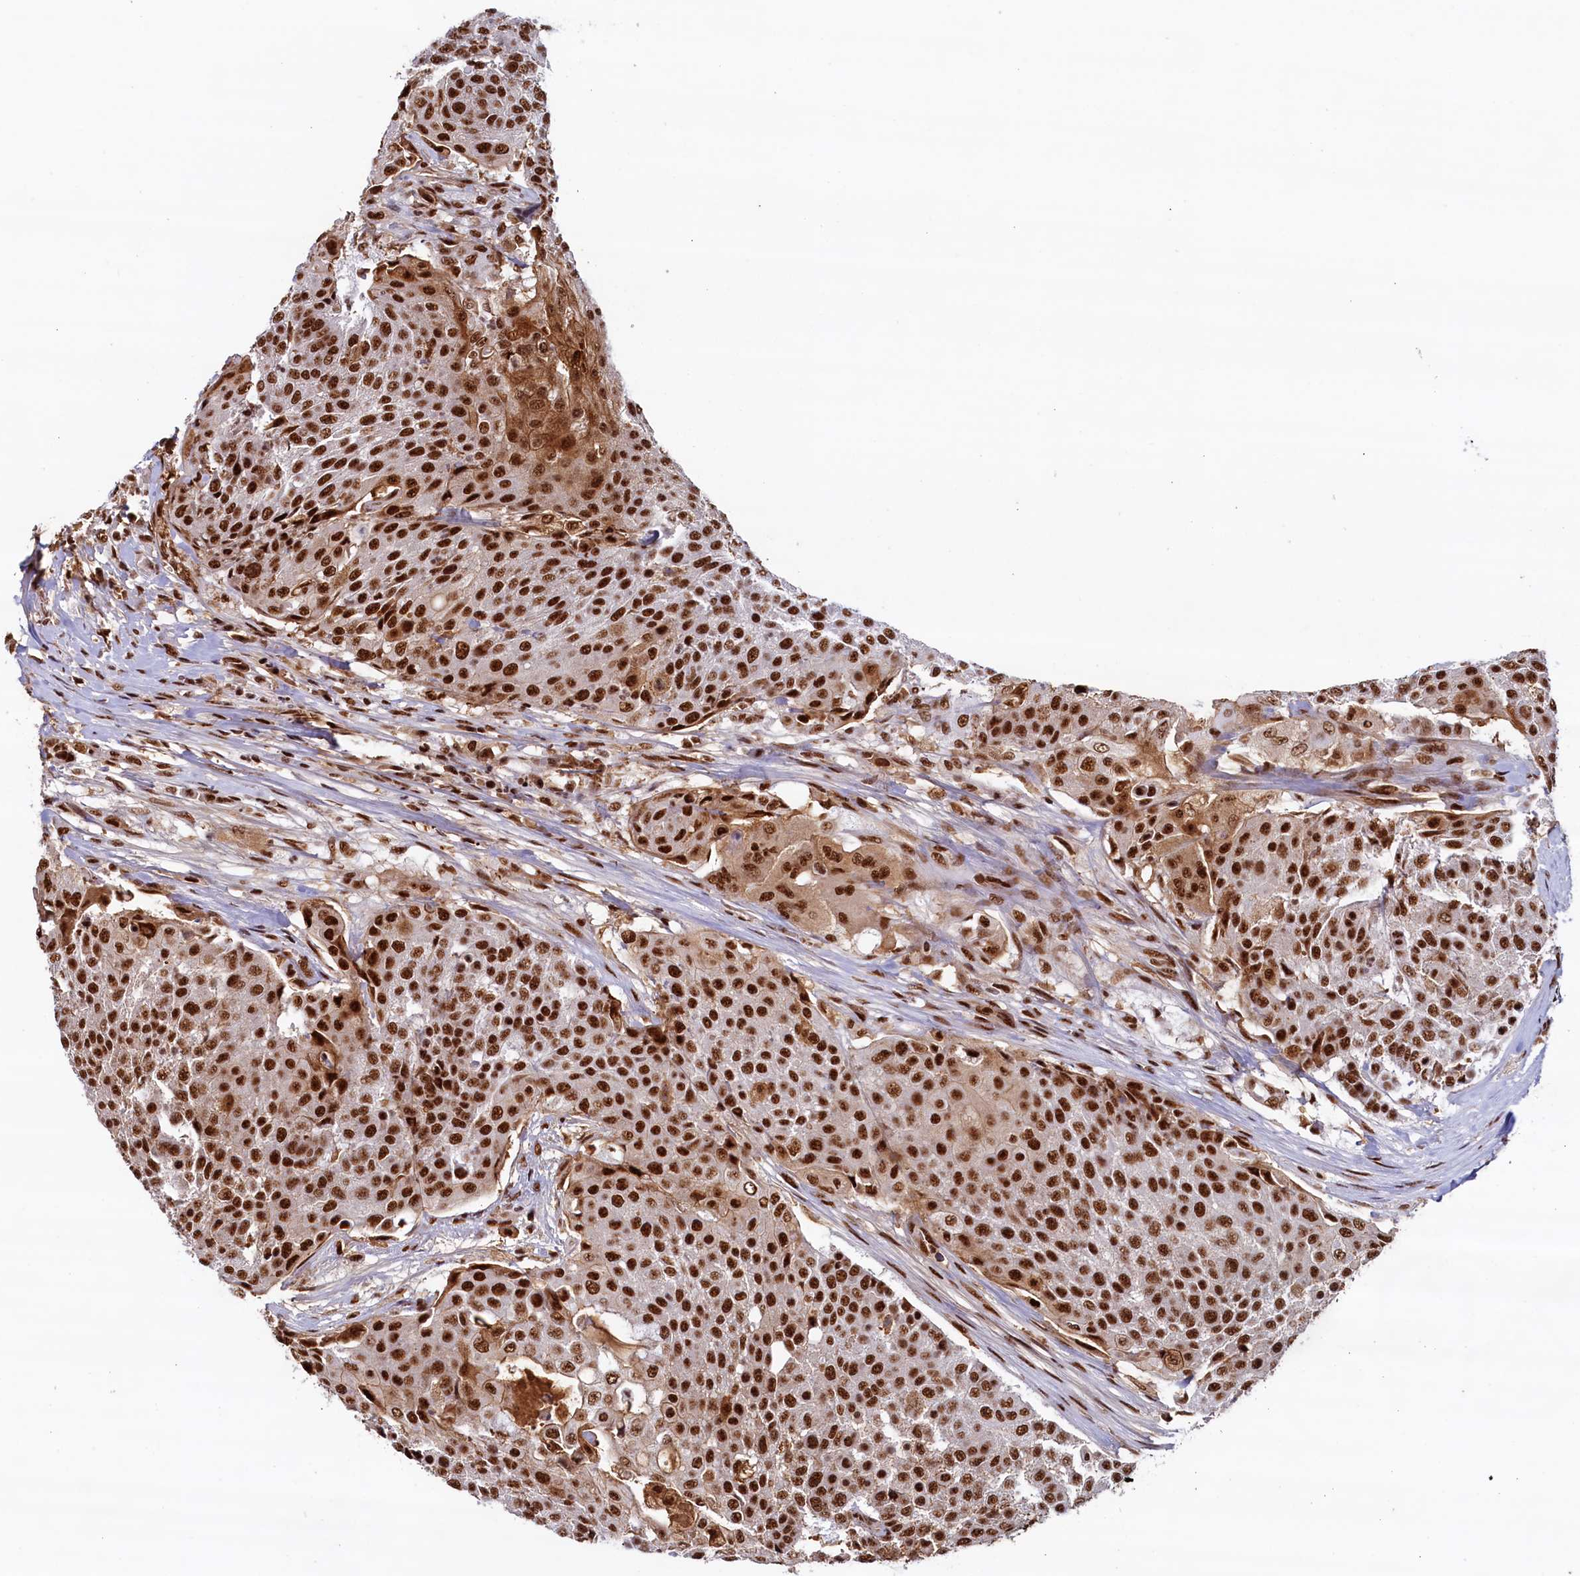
{"staining": {"intensity": "strong", "quantity": ">75%", "location": "nuclear"}, "tissue": "urothelial cancer", "cell_type": "Tumor cells", "image_type": "cancer", "snomed": [{"axis": "morphology", "description": "Urothelial carcinoma, High grade"}, {"axis": "topography", "description": "Urinary bladder"}], "caption": "Tumor cells demonstrate high levels of strong nuclear expression in approximately >75% of cells in urothelial cancer. (IHC, brightfield microscopy, high magnification).", "gene": "ZC3H18", "patient": {"sex": "female", "age": 63}}